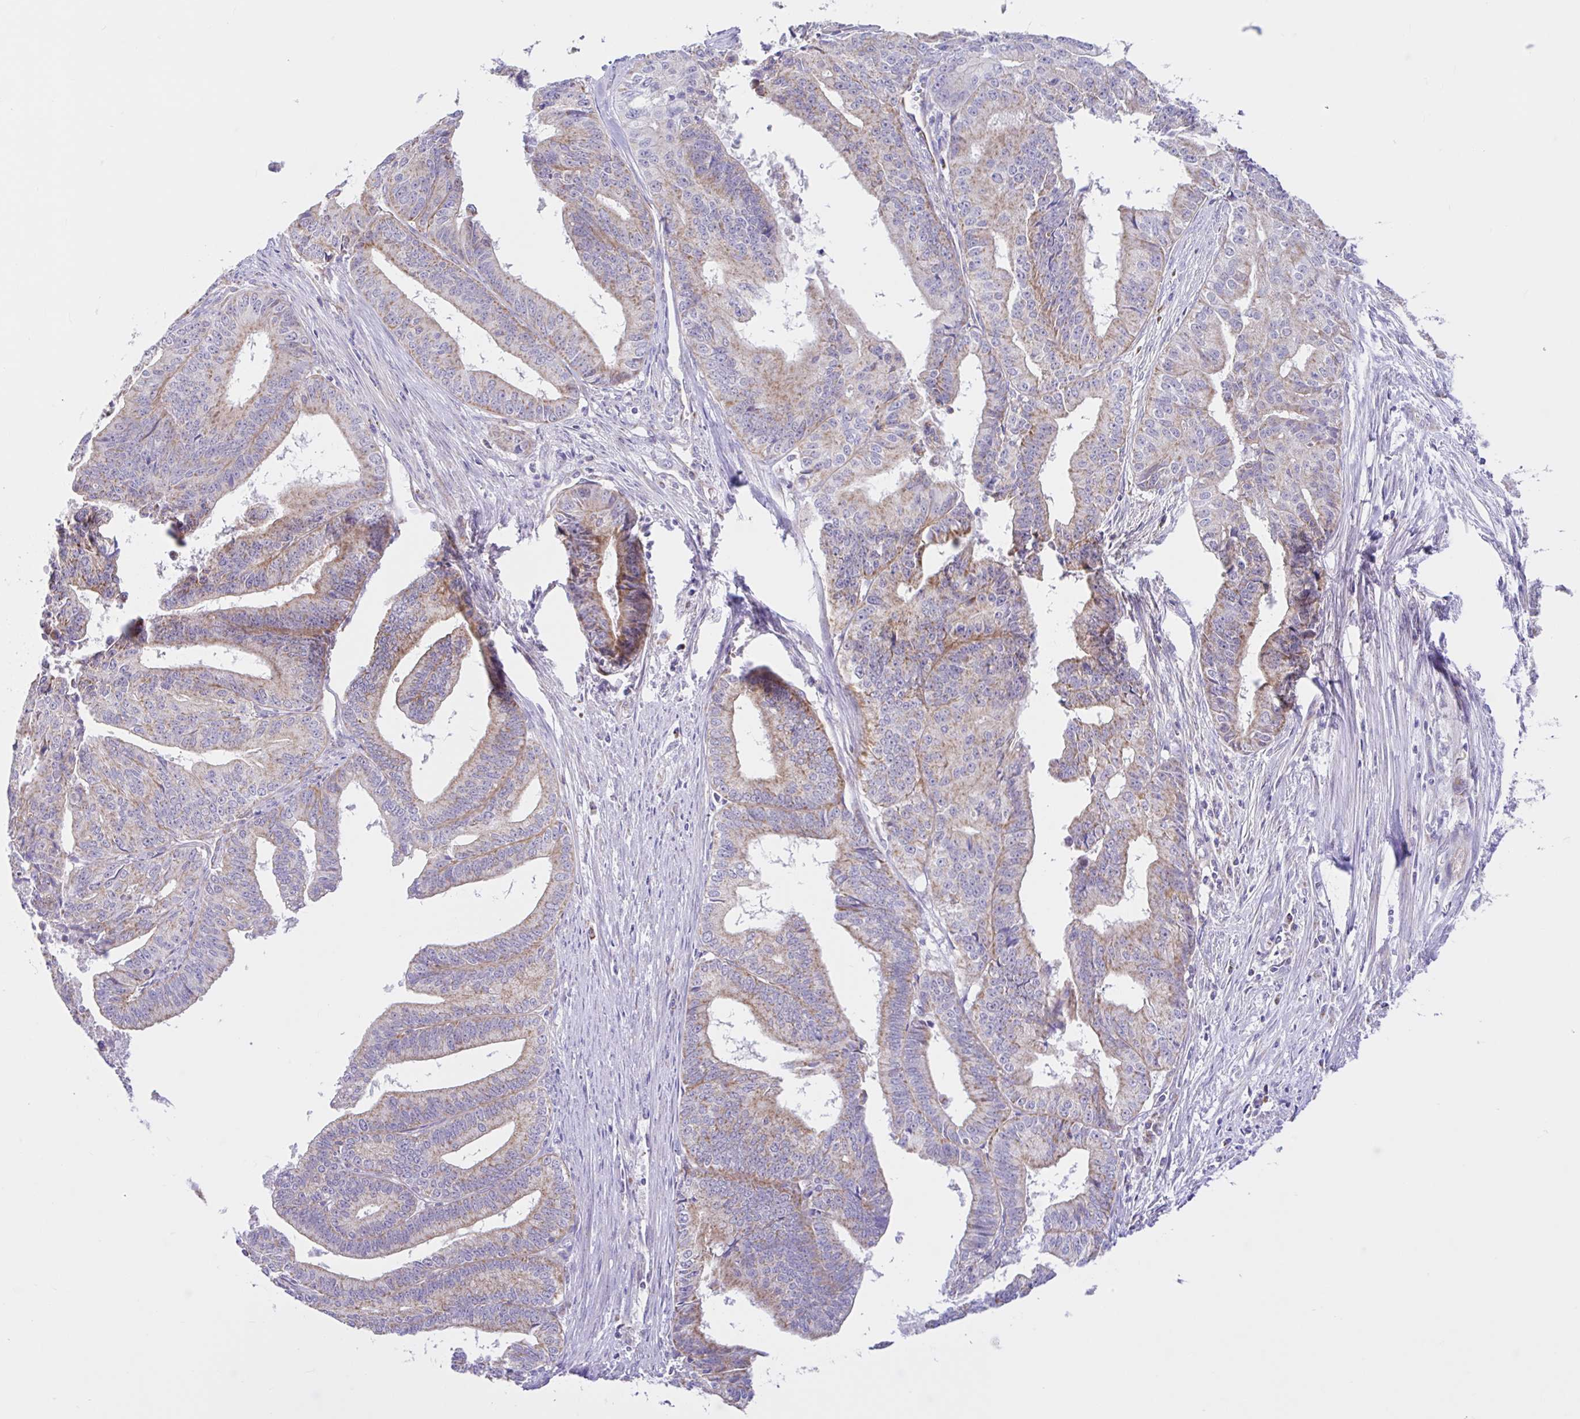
{"staining": {"intensity": "moderate", "quantity": ">75%", "location": "cytoplasmic/membranous"}, "tissue": "endometrial cancer", "cell_type": "Tumor cells", "image_type": "cancer", "snomed": [{"axis": "morphology", "description": "Adenocarcinoma, NOS"}, {"axis": "topography", "description": "Endometrium"}], "caption": "Adenocarcinoma (endometrial) was stained to show a protein in brown. There is medium levels of moderate cytoplasmic/membranous positivity in about >75% of tumor cells. The protein is shown in brown color, while the nuclei are stained blue.", "gene": "NDUFS2", "patient": {"sex": "female", "age": 65}}